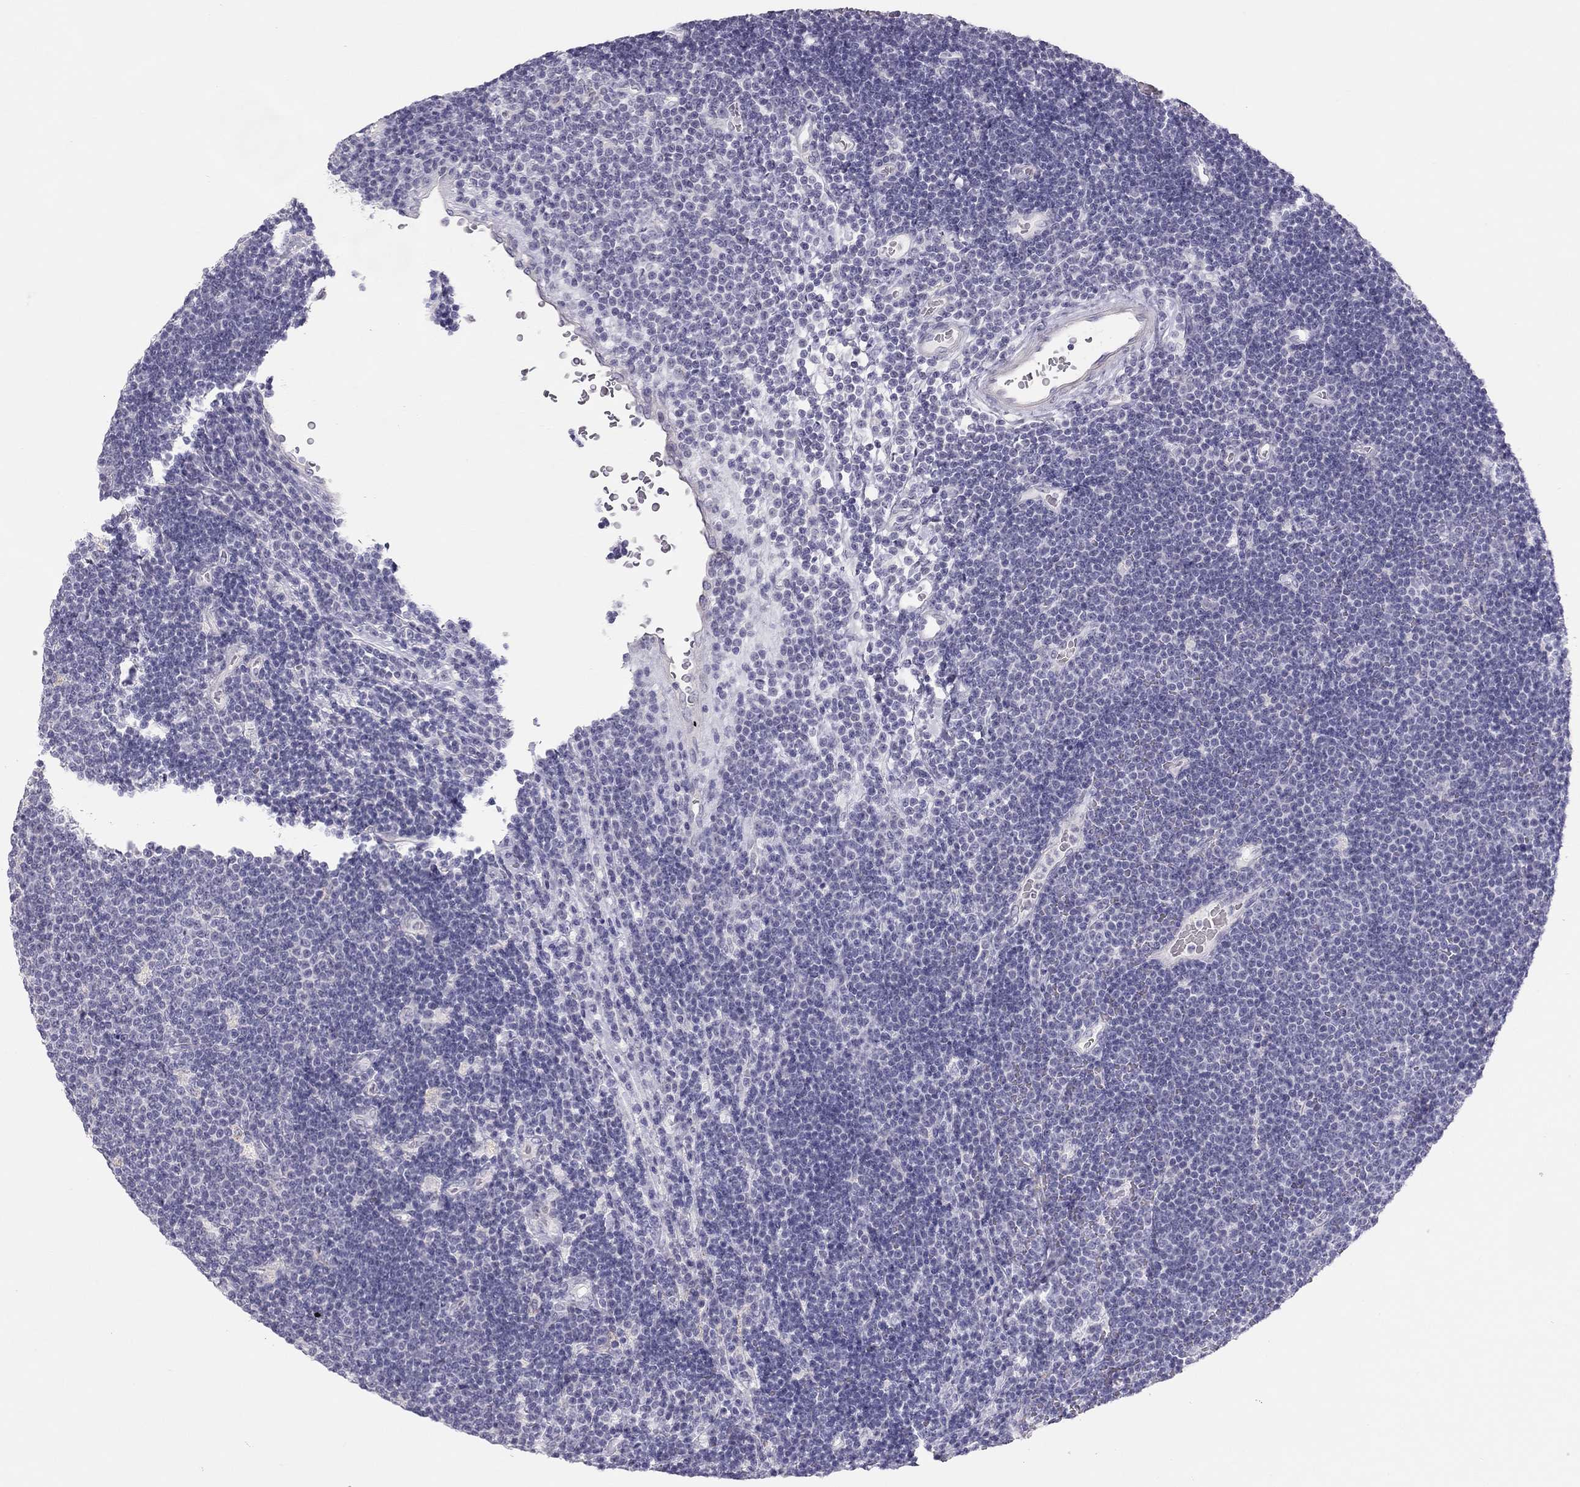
{"staining": {"intensity": "negative", "quantity": "none", "location": "none"}, "tissue": "lymphoma", "cell_type": "Tumor cells", "image_type": "cancer", "snomed": [{"axis": "morphology", "description": "Malignant lymphoma, non-Hodgkin's type, Low grade"}, {"axis": "topography", "description": "Brain"}], "caption": "Lymphoma stained for a protein using immunohistochemistry (IHC) demonstrates no expression tumor cells.", "gene": "SPATA12", "patient": {"sex": "female", "age": 66}}